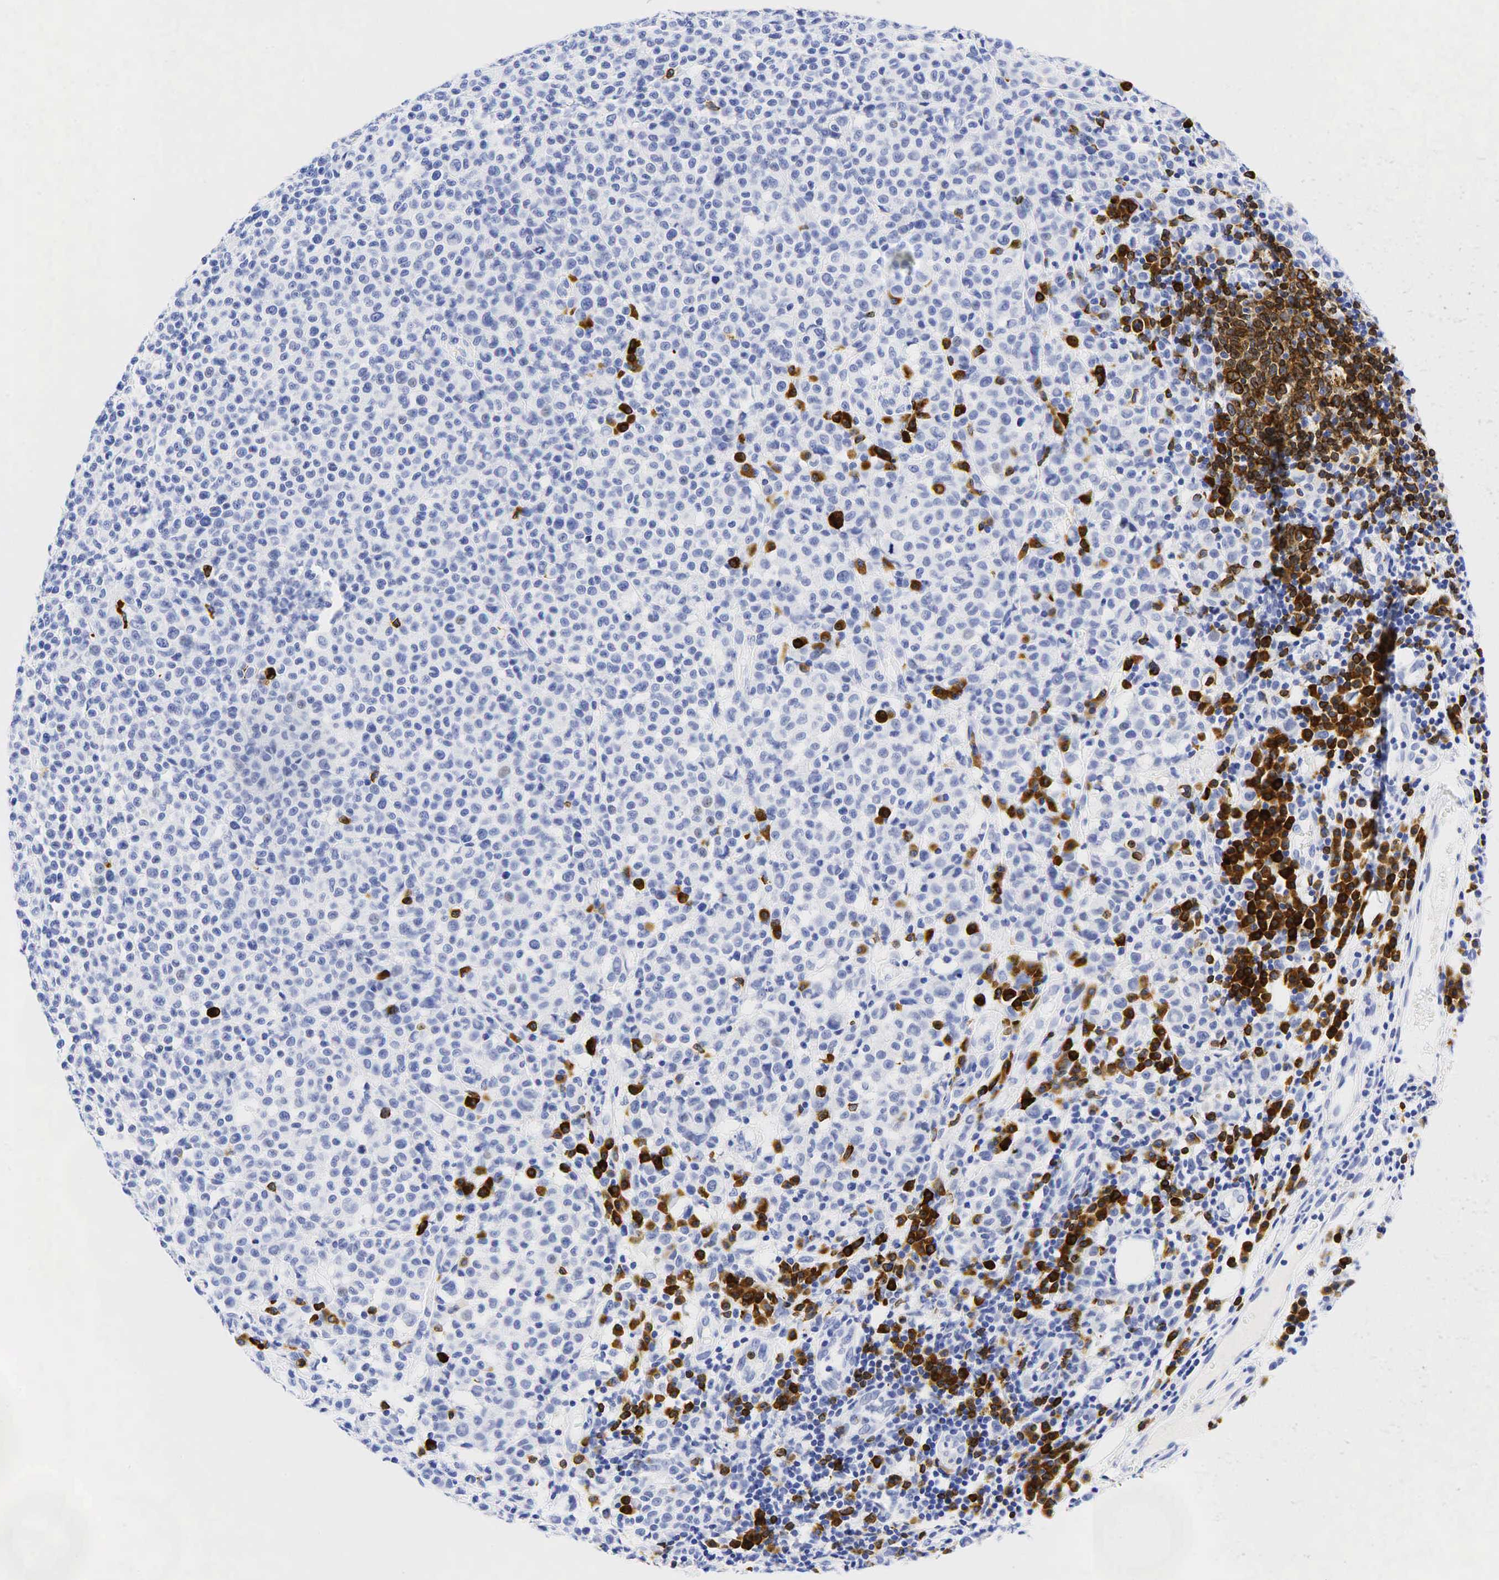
{"staining": {"intensity": "negative", "quantity": "none", "location": "none"}, "tissue": "melanoma", "cell_type": "Tumor cells", "image_type": "cancer", "snomed": [{"axis": "morphology", "description": "Malignant melanoma, Metastatic site"}, {"axis": "topography", "description": "Skin"}], "caption": "The photomicrograph reveals no significant positivity in tumor cells of melanoma. Brightfield microscopy of IHC stained with DAB (brown) and hematoxylin (blue), captured at high magnification.", "gene": "CD79A", "patient": {"sex": "male", "age": 32}}